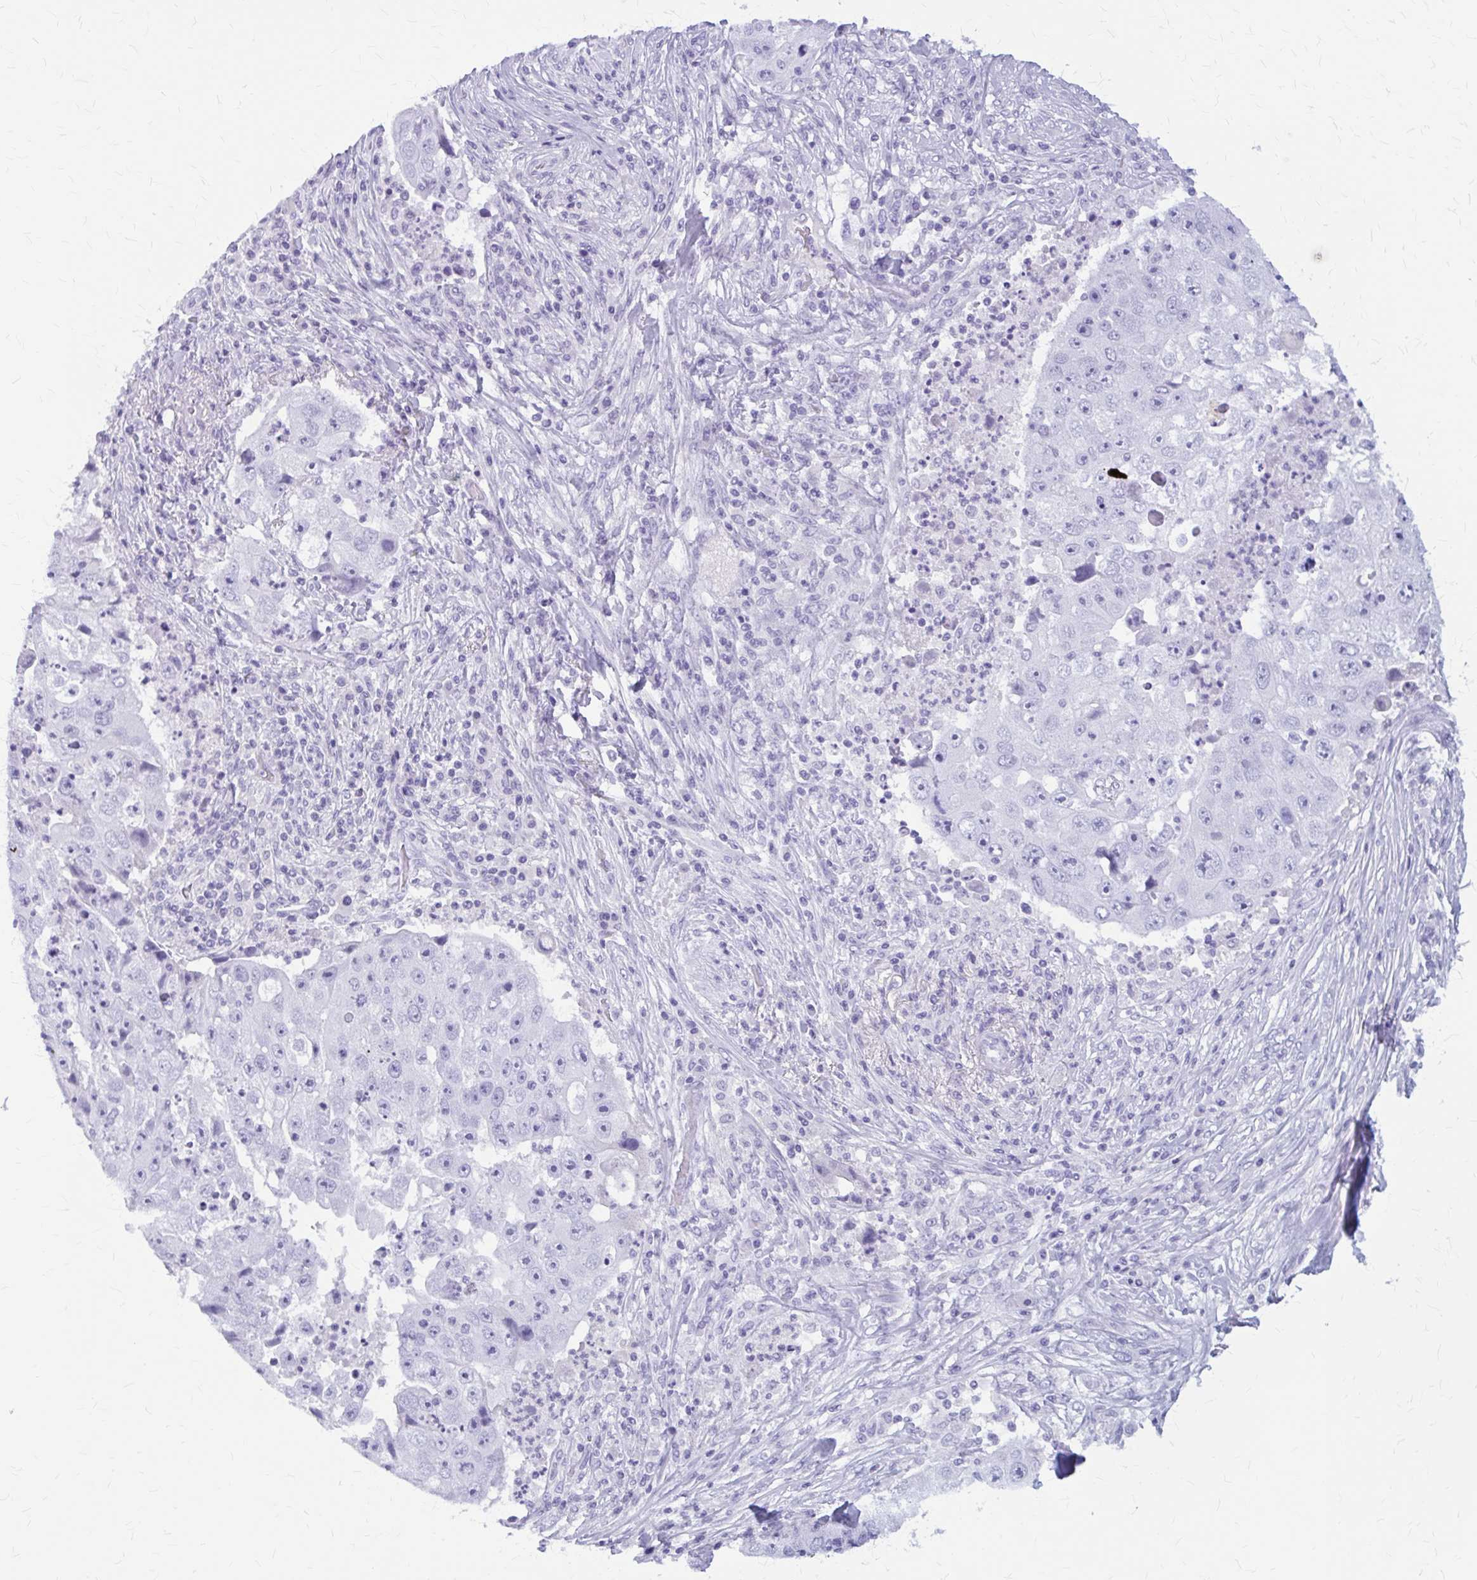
{"staining": {"intensity": "negative", "quantity": "none", "location": "none"}, "tissue": "lung cancer", "cell_type": "Tumor cells", "image_type": "cancer", "snomed": [{"axis": "morphology", "description": "Squamous cell carcinoma, NOS"}, {"axis": "topography", "description": "Lung"}], "caption": "A histopathology image of lung cancer stained for a protein shows no brown staining in tumor cells. The staining is performed using DAB (3,3'-diaminobenzidine) brown chromogen with nuclei counter-stained in using hematoxylin.", "gene": "KLHDC7A", "patient": {"sex": "male", "age": 64}}